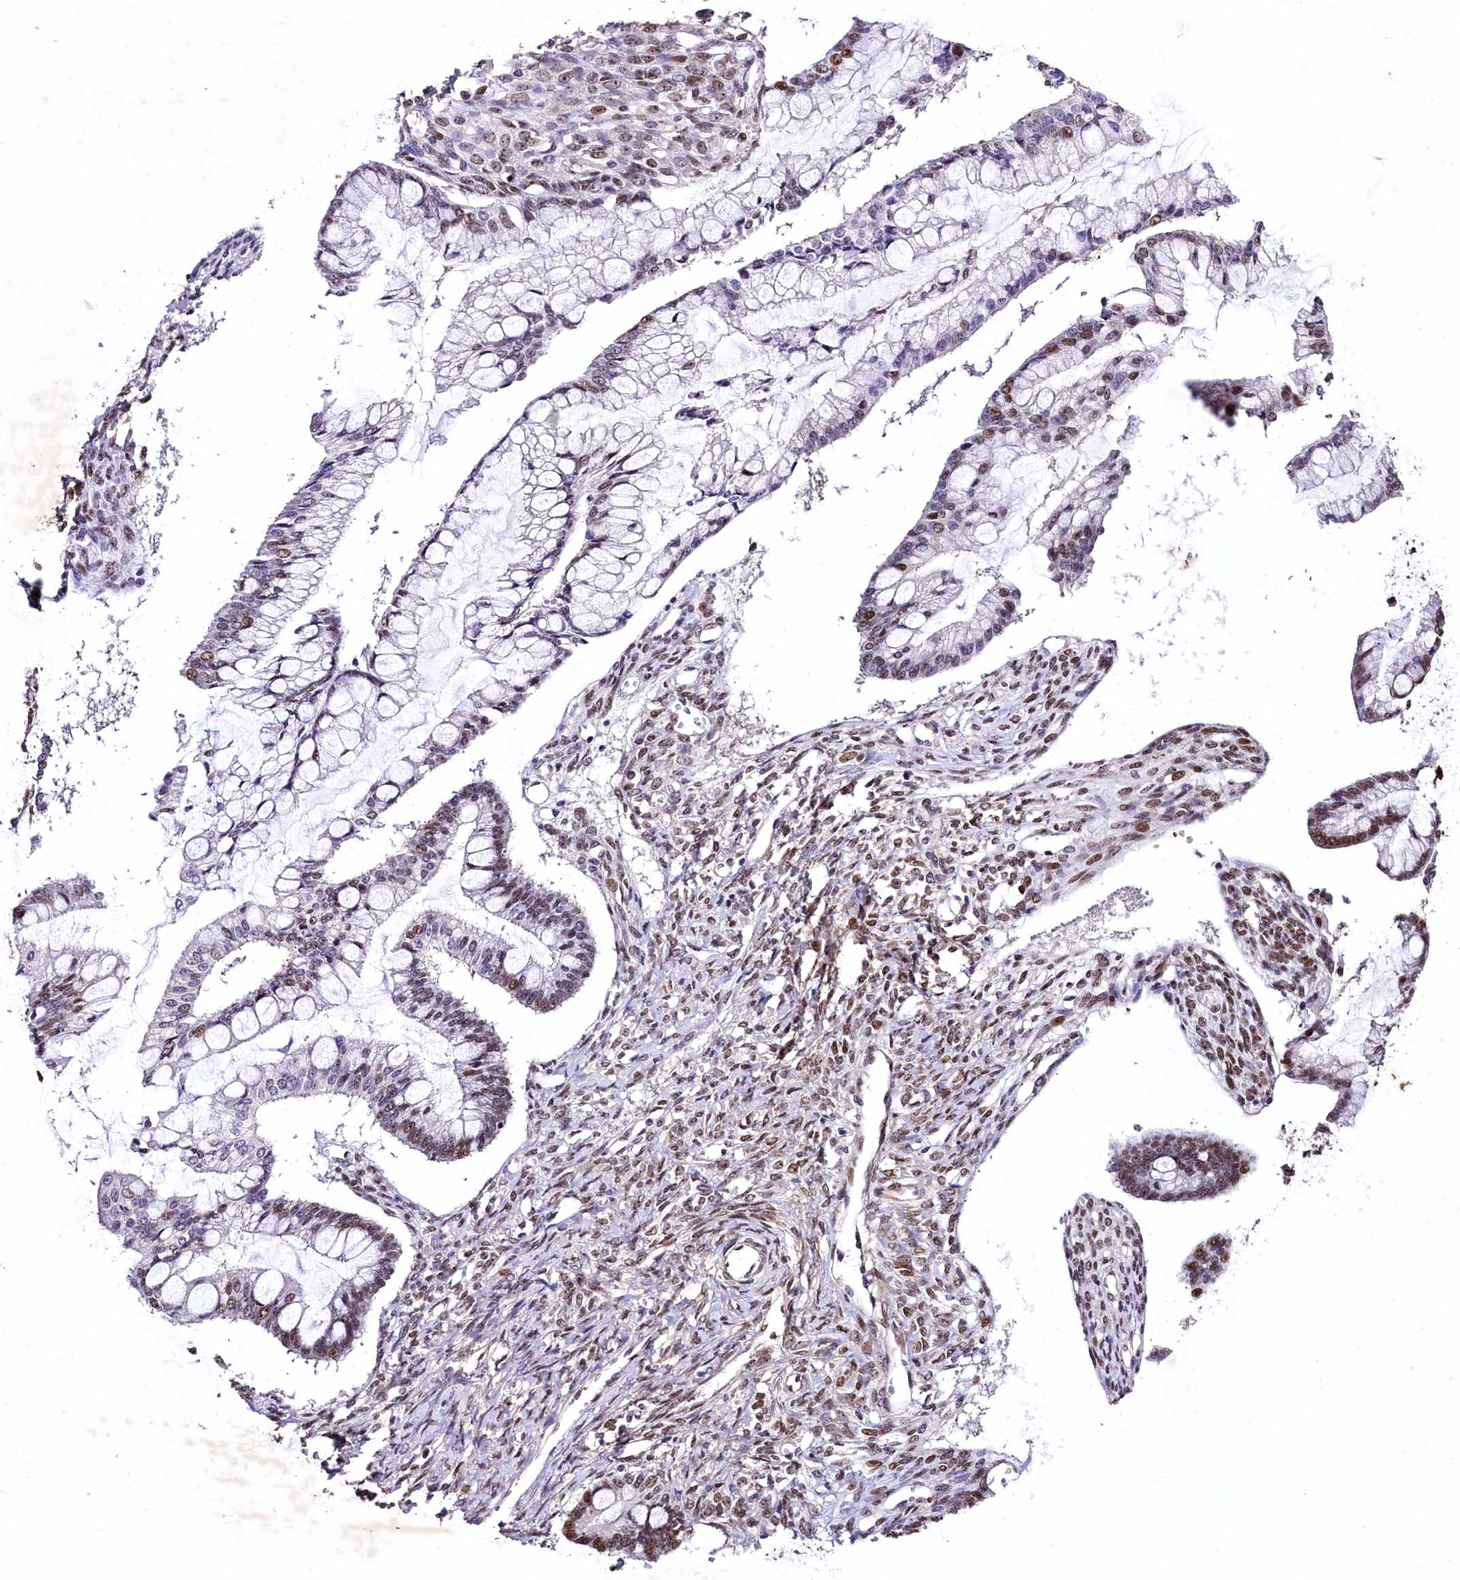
{"staining": {"intensity": "moderate", "quantity": "25%-75%", "location": "nuclear"}, "tissue": "ovarian cancer", "cell_type": "Tumor cells", "image_type": "cancer", "snomed": [{"axis": "morphology", "description": "Cystadenocarcinoma, mucinous, NOS"}, {"axis": "topography", "description": "Ovary"}], "caption": "Protein staining displays moderate nuclear expression in about 25%-75% of tumor cells in ovarian cancer (mucinous cystadenocarcinoma).", "gene": "SAMD10", "patient": {"sex": "female", "age": 73}}